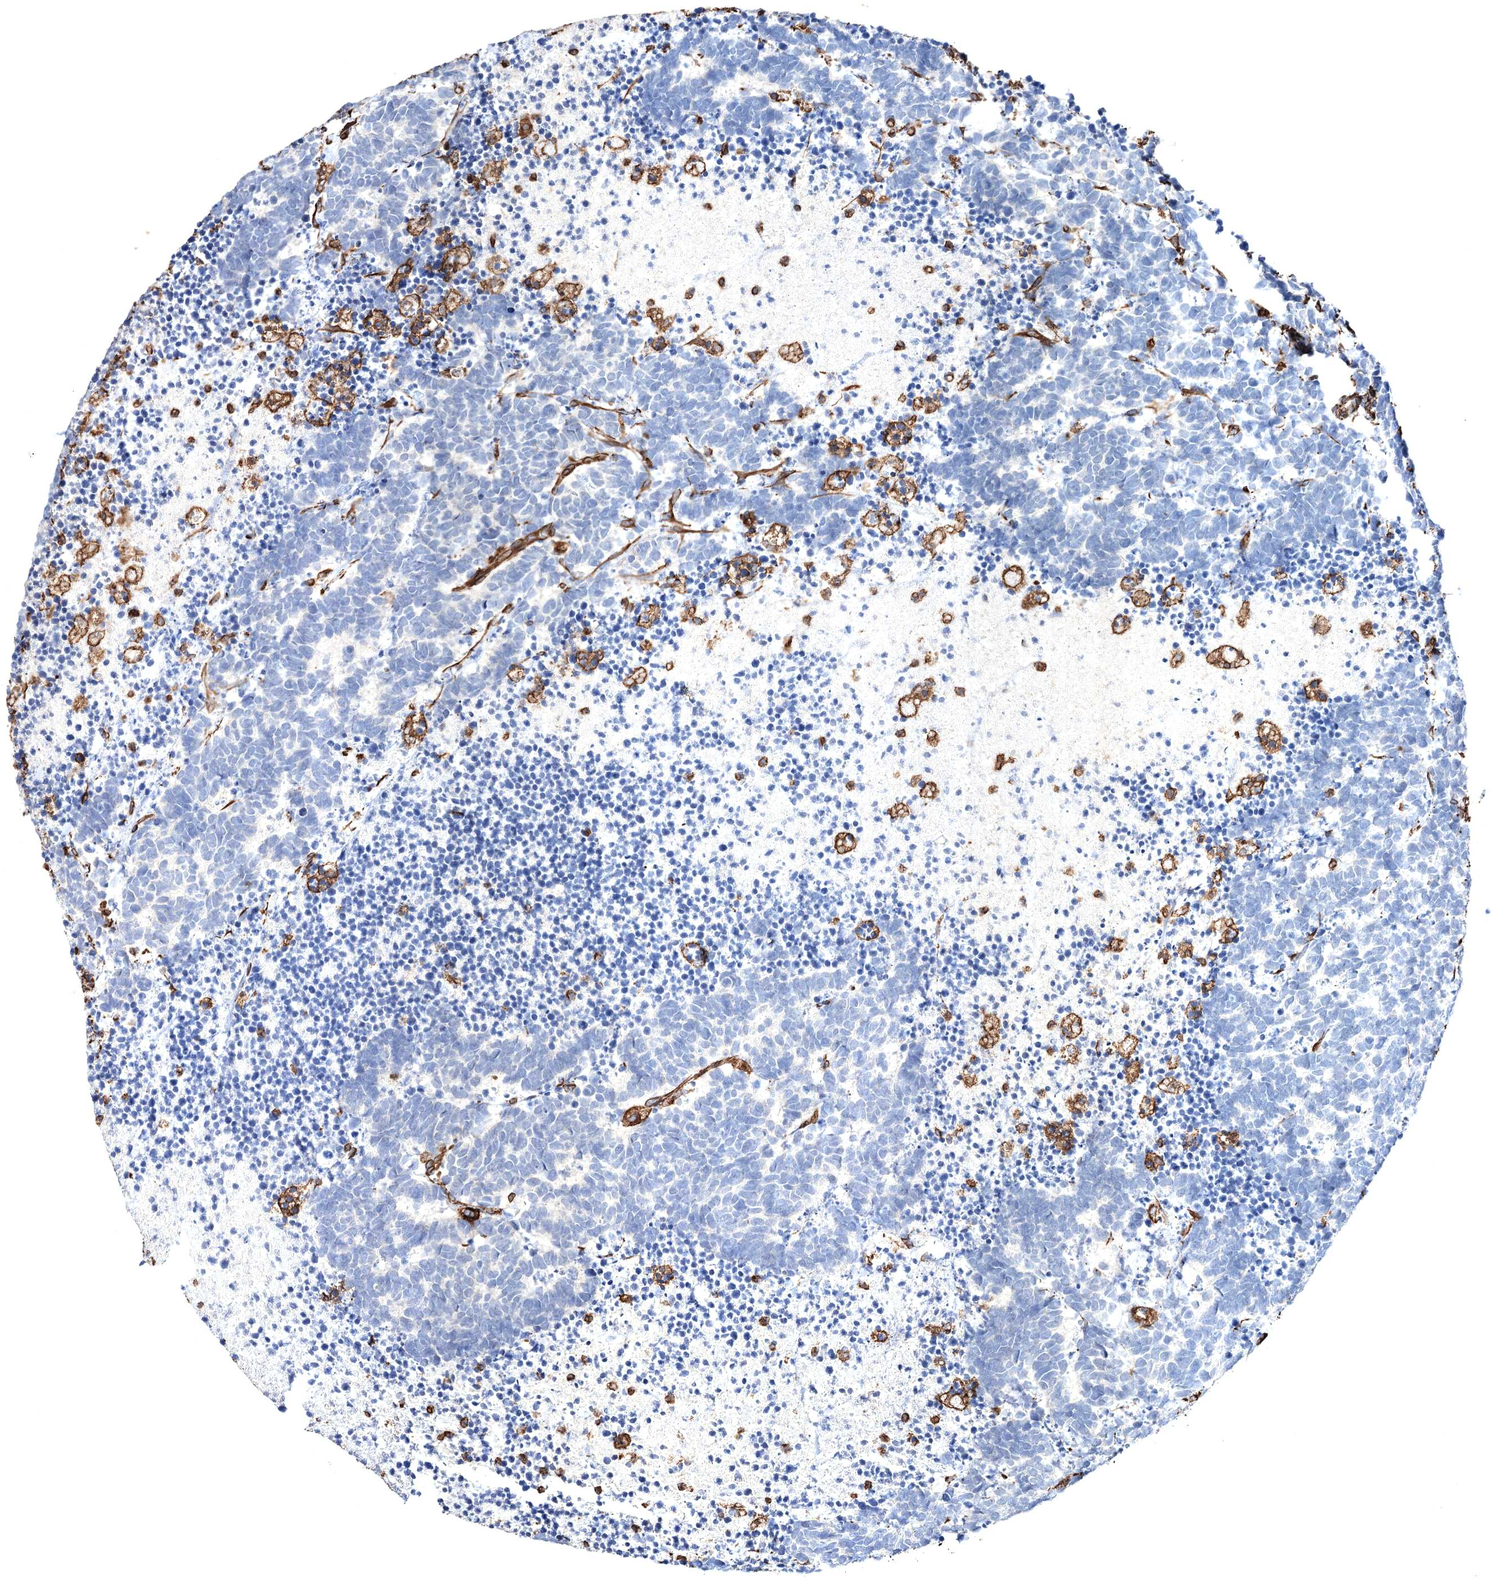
{"staining": {"intensity": "negative", "quantity": "none", "location": "none"}, "tissue": "carcinoid", "cell_type": "Tumor cells", "image_type": "cancer", "snomed": [{"axis": "morphology", "description": "Carcinoma, NOS"}, {"axis": "morphology", "description": "Carcinoid, malignant, NOS"}, {"axis": "topography", "description": "Urinary bladder"}], "caption": "High power microscopy photomicrograph of an immunohistochemistry (IHC) histopathology image of carcinoid, revealing no significant expression in tumor cells.", "gene": "CLEC4M", "patient": {"sex": "male", "age": 57}}